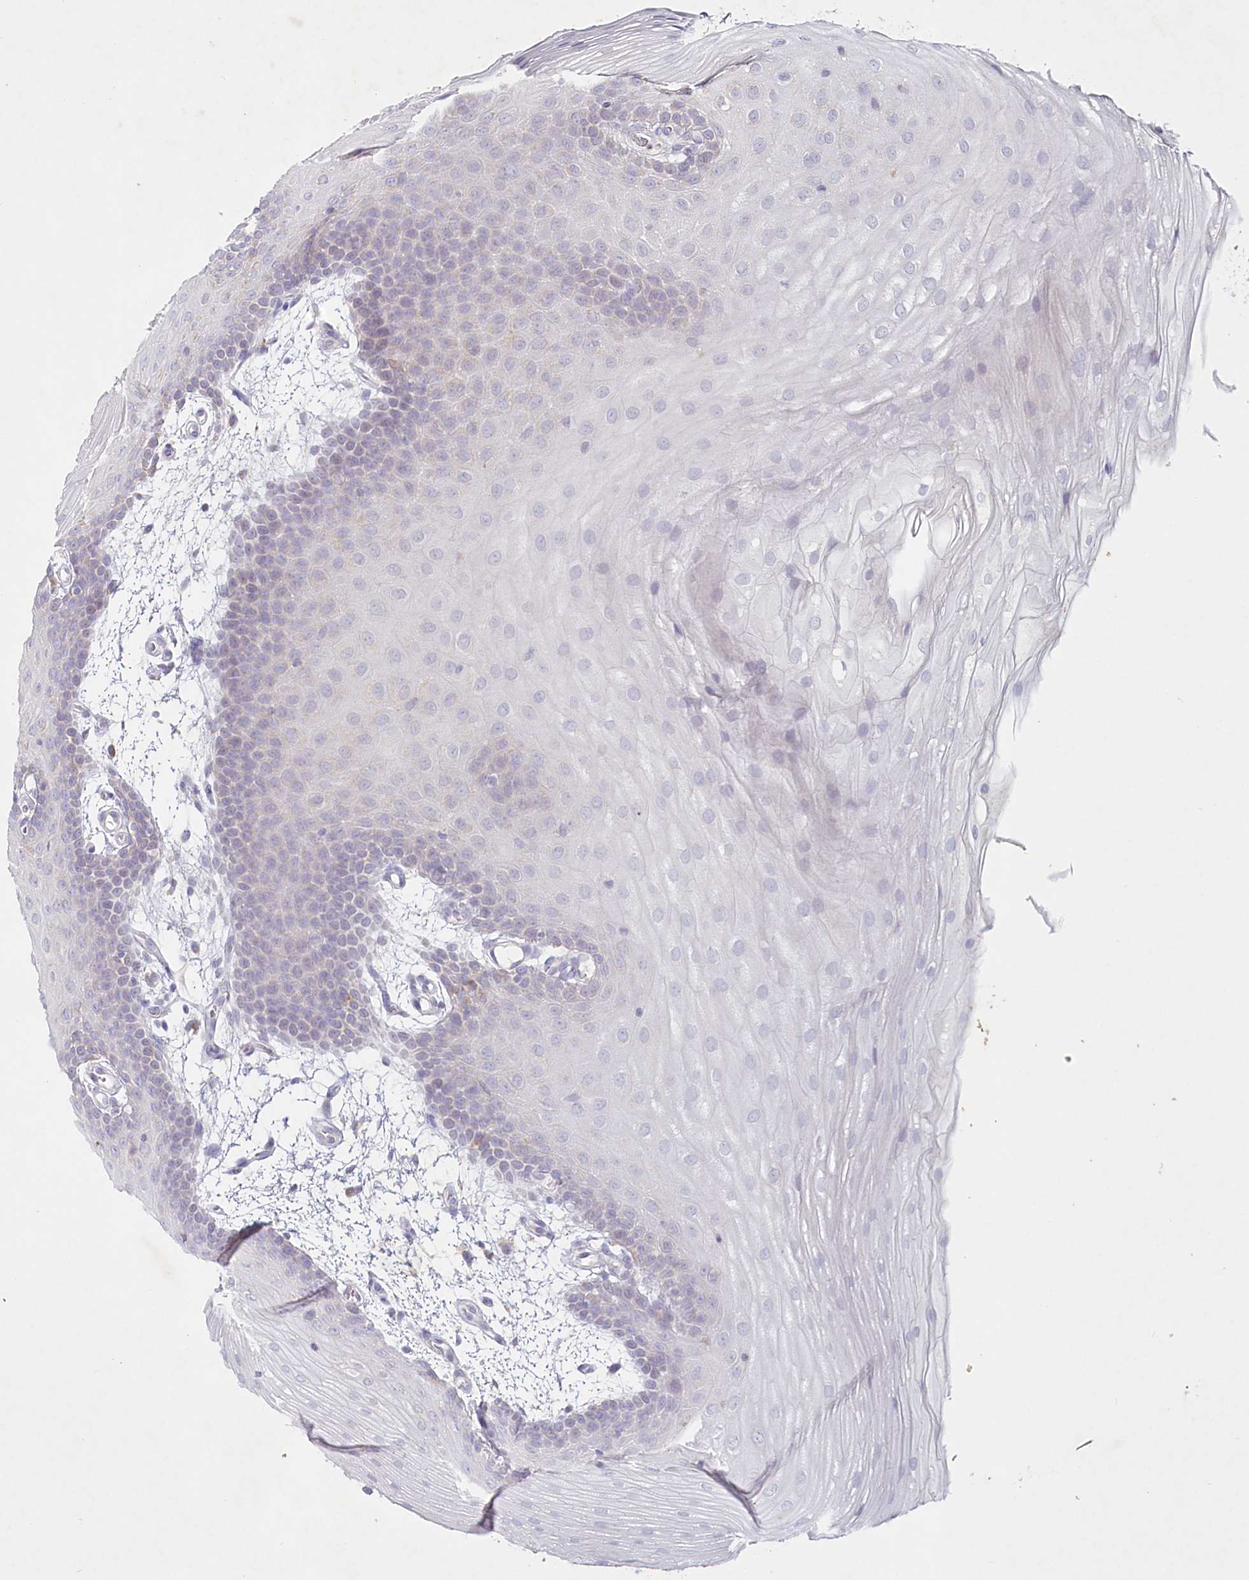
{"staining": {"intensity": "negative", "quantity": "none", "location": "none"}, "tissue": "oral mucosa", "cell_type": "Squamous epithelial cells", "image_type": "normal", "snomed": [{"axis": "morphology", "description": "Normal tissue, NOS"}, {"axis": "topography", "description": "Oral tissue"}], "caption": "The histopathology image exhibits no staining of squamous epithelial cells in benign oral mucosa. The staining is performed using DAB brown chromogen with nuclei counter-stained in using hematoxylin.", "gene": "PSAPL1", "patient": {"sex": "male", "age": 68}}